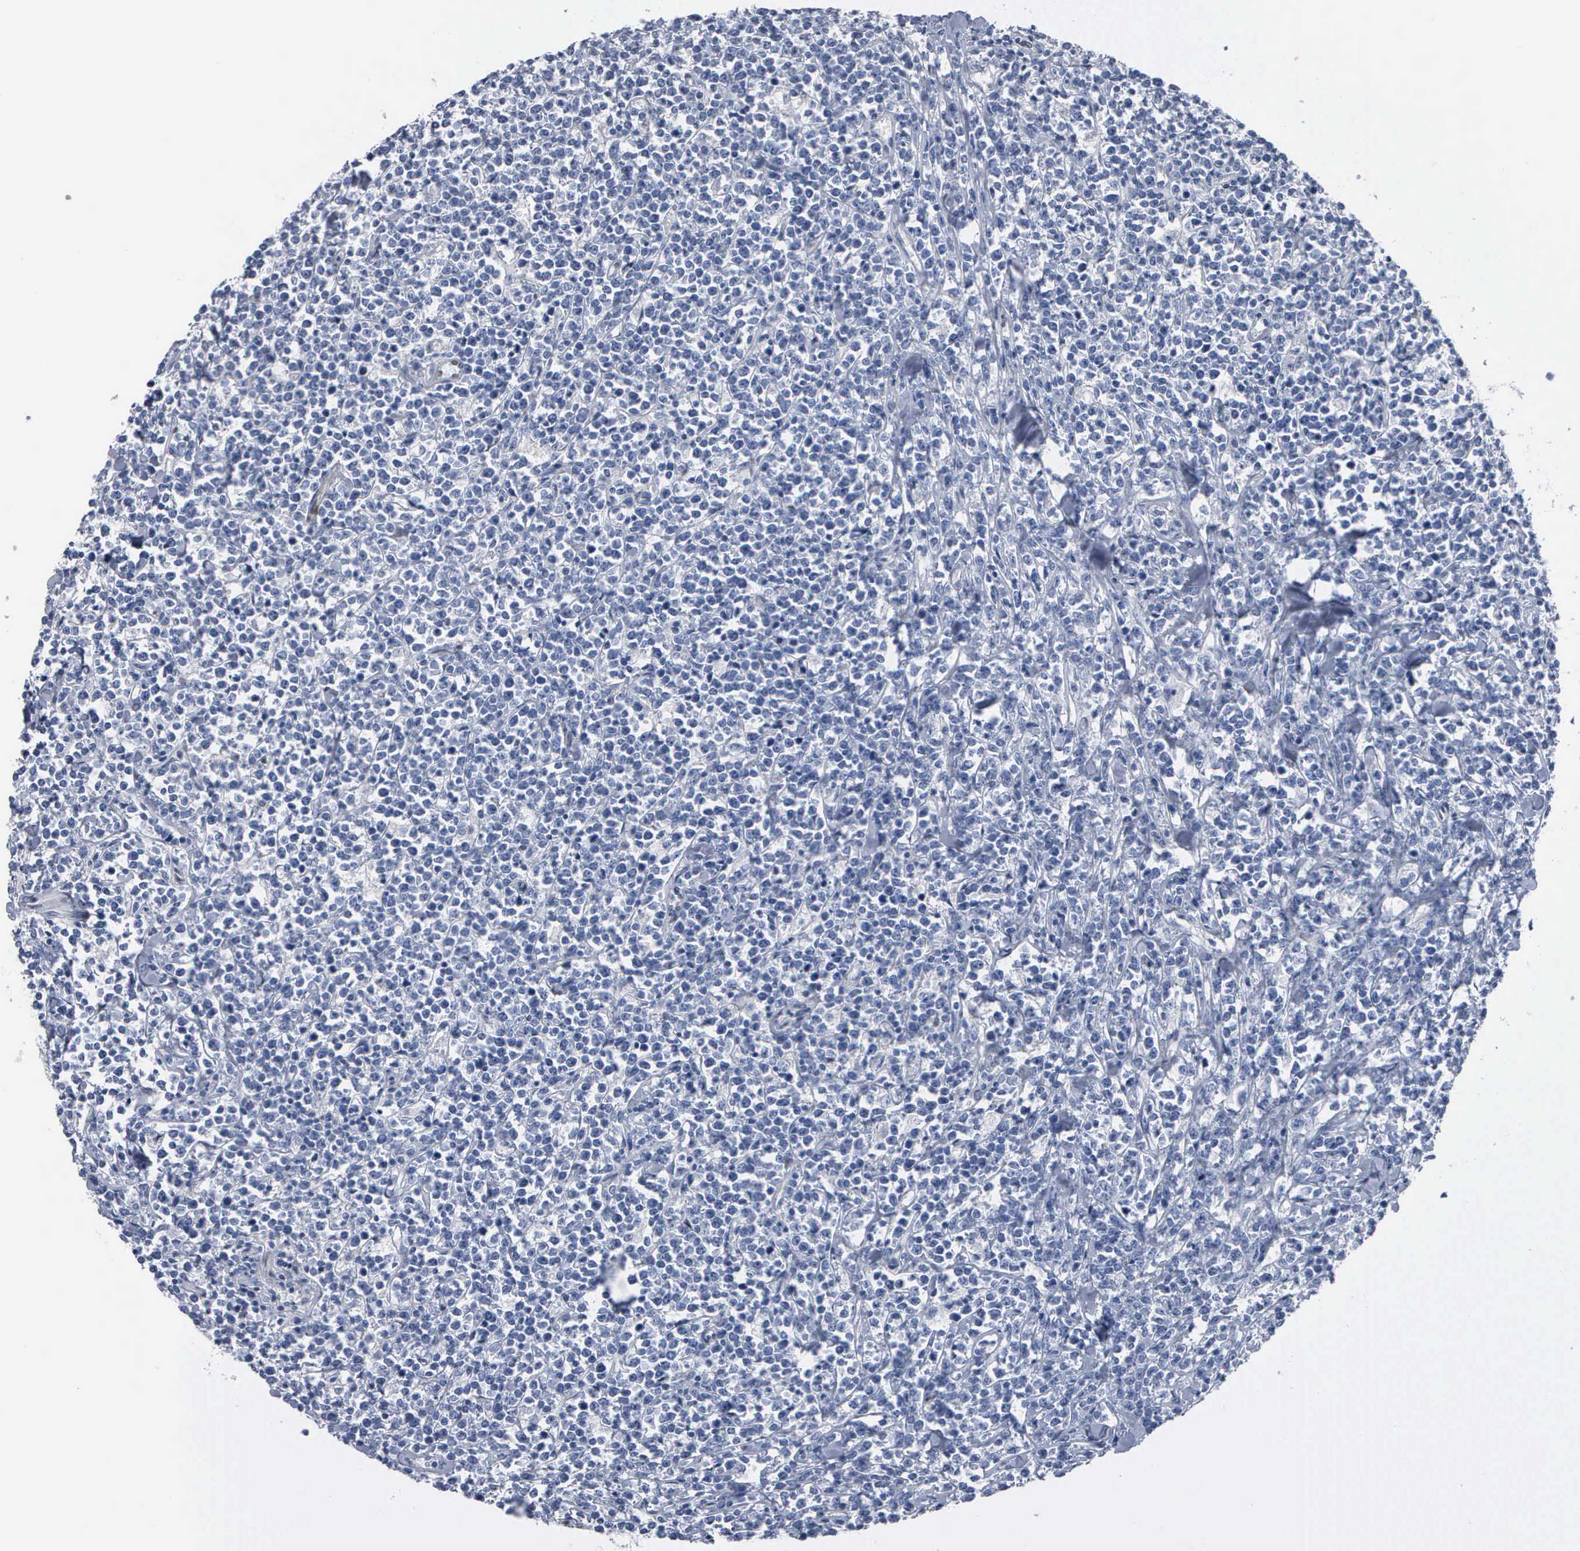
{"staining": {"intensity": "negative", "quantity": "none", "location": "none"}, "tissue": "lymphoma", "cell_type": "Tumor cells", "image_type": "cancer", "snomed": [{"axis": "morphology", "description": "Malignant lymphoma, non-Hodgkin's type, High grade"}, {"axis": "topography", "description": "Small intestine"}, {"axis": "topography", "description": "Colon"}], "caption": "A high-resolution photomicrograph shows IHC staining of lymphoma, which shows no significant staining in tumor cells.", "gene": "FGF2", "patient": {"sex": "male", "age": 8}}